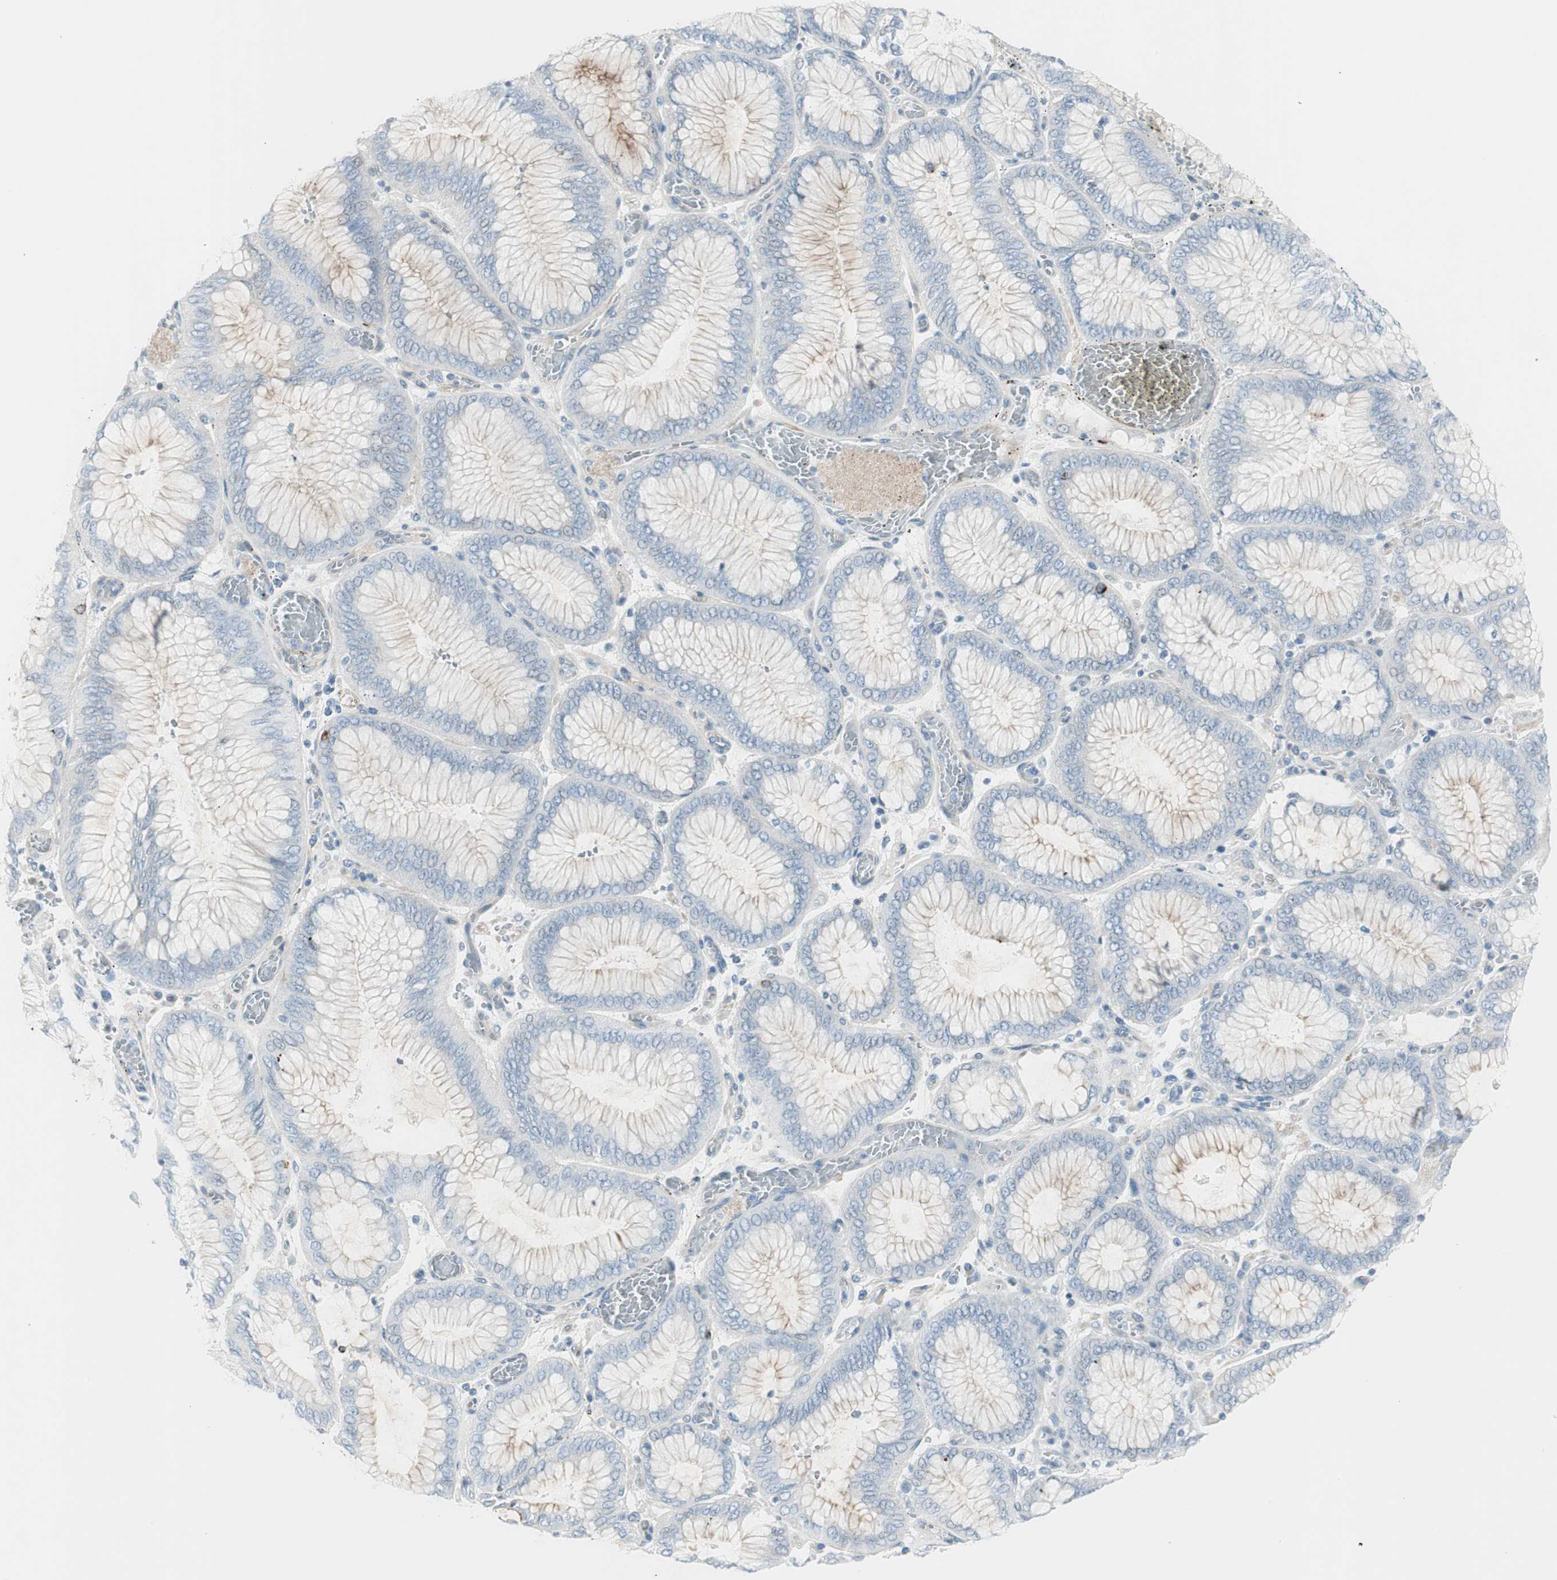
{"staining": {"intensity": "negative", "quantity": "none", "location": "none"}, "tissue": "stomach cancer", "cell_type": "Tumor cells", "image_type": "cancer", "snomed": [{"axis": "morphology", "description": "Normal tissue, NOS"}, {"axis": "morphology", "description": "Adenocarcinoma, NOS"}, {"axis": "topography", "description": "Stomach, upper"}, {"axis": "topography", "description": "Stomach"}], "caption": "IHC image of neoplastic tissue: human stomach adenocarcinoma stained with DAB demonstrates no significant protein staining in tumor cells.", "gene": "CDHR5", "patient": {"sex": "male", "age": 76}}